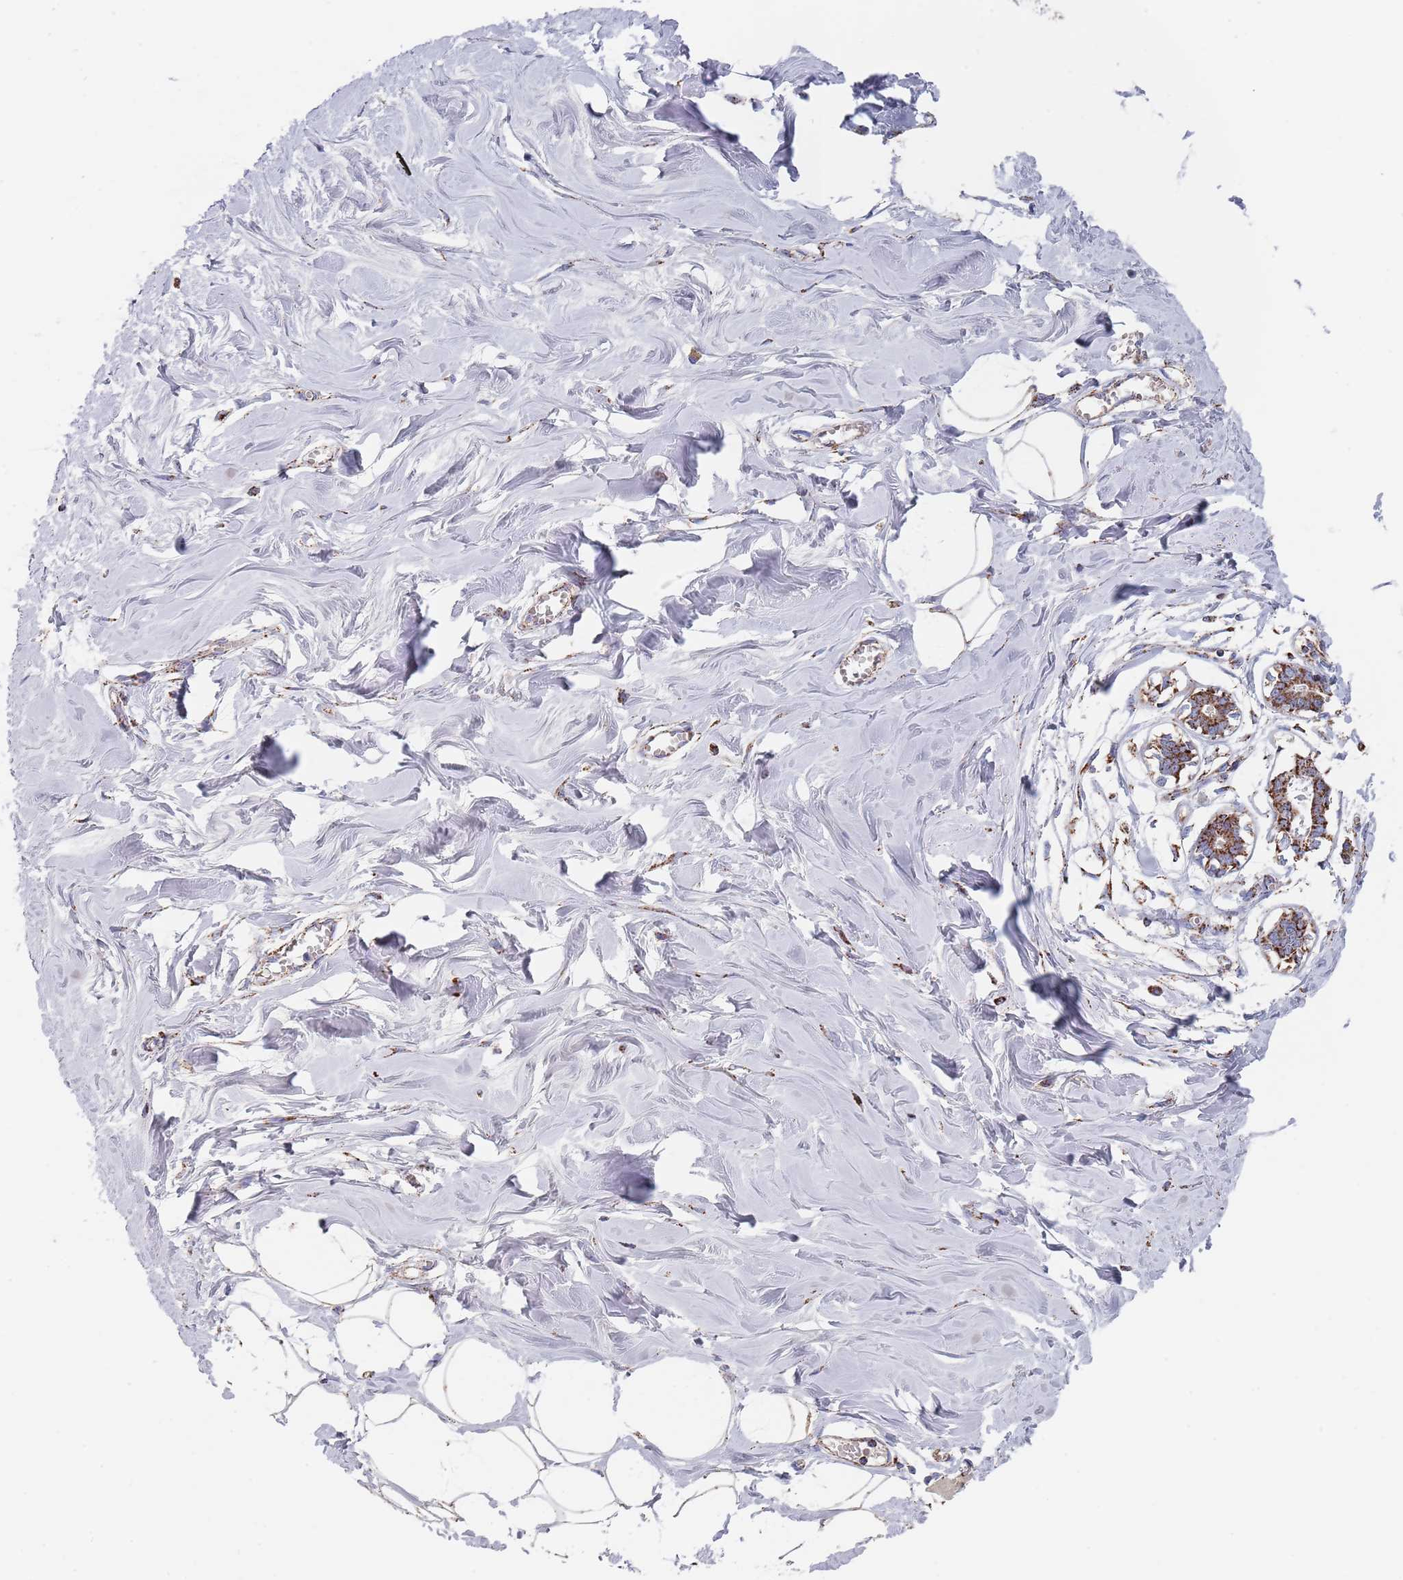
{"staining": {"intensity": "negative", "quantity": "none", "location": "none"}, "tissue": "breast", "cell_type": "Adipocytes", "image_type": "normal", "snomed": [{"axis": "morphology", "description": "Normal tissue, NOS"}, {"axis": "topography", "description": "Breast"}], "caption": "Immunohistochemical staining of normal breast exhibits no significant expression in adipocytes. The staining was performed using DAB (3,3'-diaminobenzidine) to visualize the protein expression in brown, while the nuclei were stained in blue with hematoxylin (Magnification: 20x).", "gene": "PGP", "patient": {"sex": "female", "age": 27}}